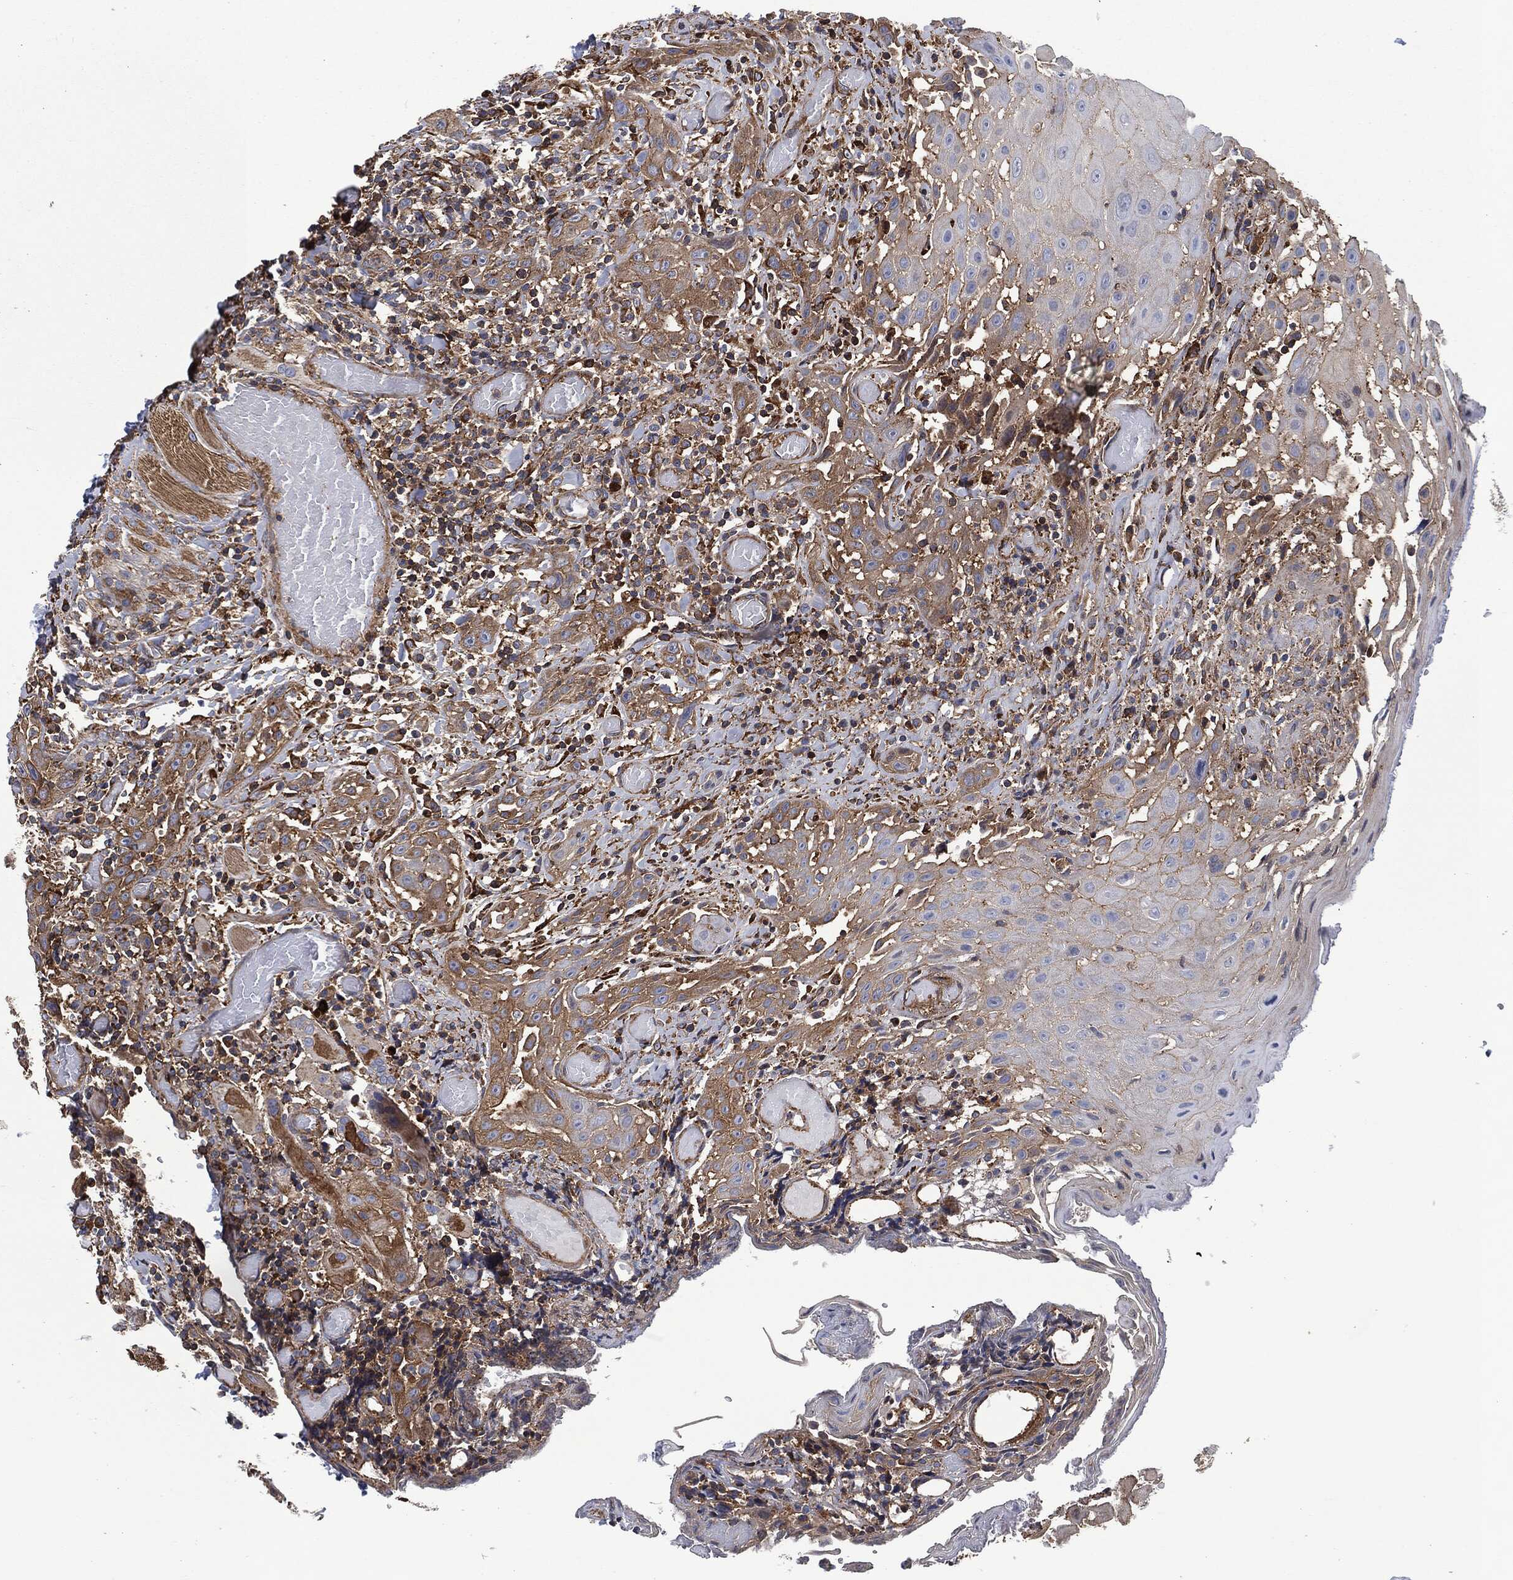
{"staining": {"intensity": "moderate", "quantity": "25%-75%", "location": "cytoplasmic/membranous"}, "tissue": "head and neck cancer", "cell_type": "Tumor cells", "image_type": "cancer", "snomed": [{"axis": "morphology", "description": "Normal tissue, NOS"}, {"axis": "morphology", "description": "Squamous cell carcinoma, NOS"}, {"axis": "topography", "description": "Oral tissue"}, {"axis": "topography", "description": "Head-Neck"}], "caption": "Tumor cells display medium levels of moderate cytoplasmic/membranous staining in approximately 25%-75% of cells in human head and neck squamous cell carcinoma. Using DAB (brown) and hematoxylin (blue) stains, captured at high magnification using brightfield microscopy.", "gene": "LGALS9", "patient": {"sex": "male", "age": 71}}